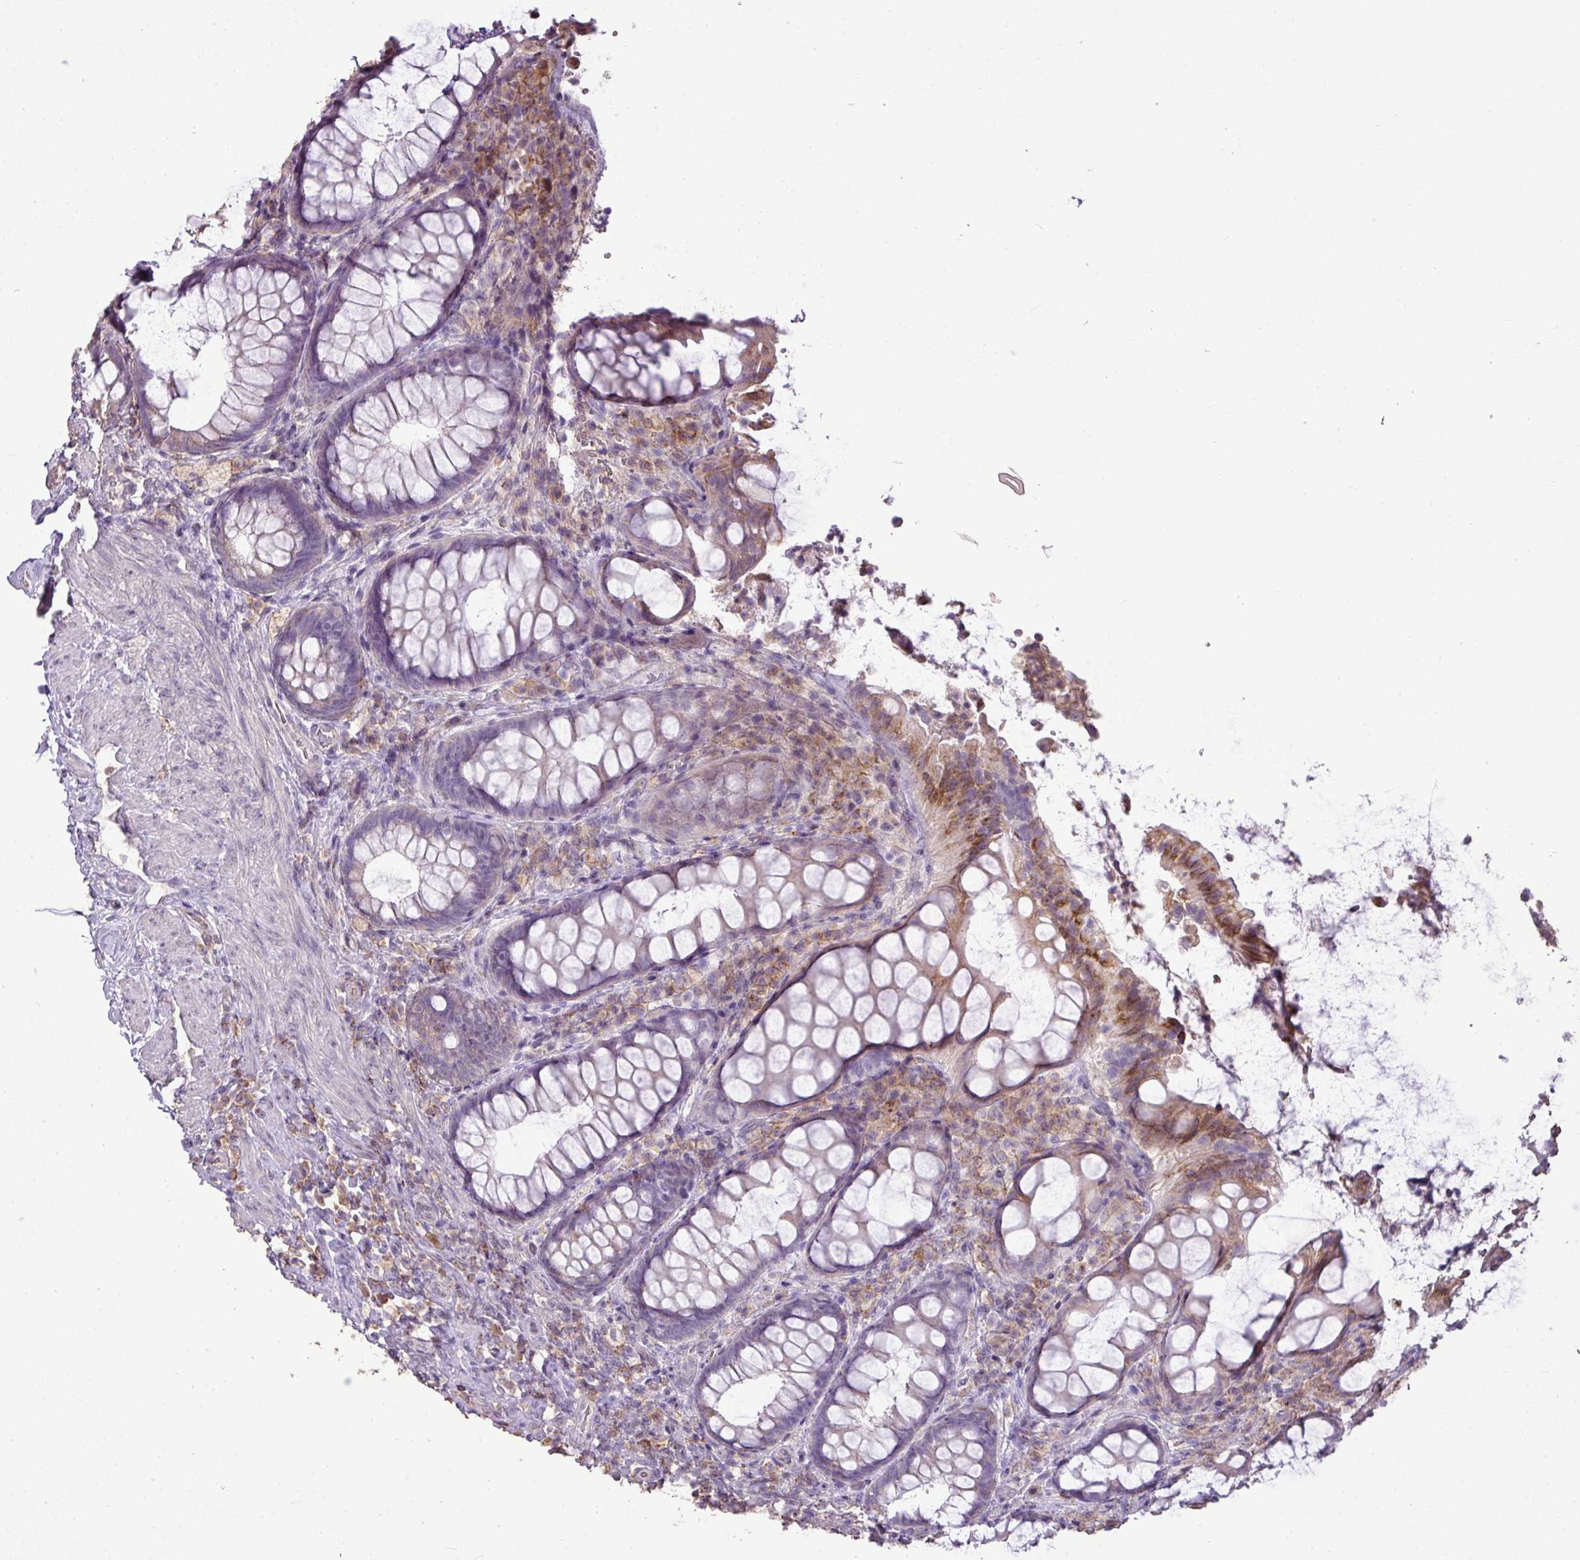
{"staining": {"intensity": "moderate", "quantity": "<25%", "location": "cytoplasmic/membranous"}, "tissue": "rectum", "cell_type": "Glandular cells", "image_type": "normal", "snomed": [{"axis": "morphology", "description": "Normal tissue, NOS"}, {"axis": "topography", "description": "Rectum"}, {"axis": "topography", "description": "Peripheral nerve tissue"}], "caption": "A brown stain labels moderate cytoplasmic/membranous positivity of a protein in glandular cells of benign rectum. (Brightfield microscopy of DAB IHC at high magnification).", "gene": "LY9", "patient": {"sex": "female", "age": 69}}